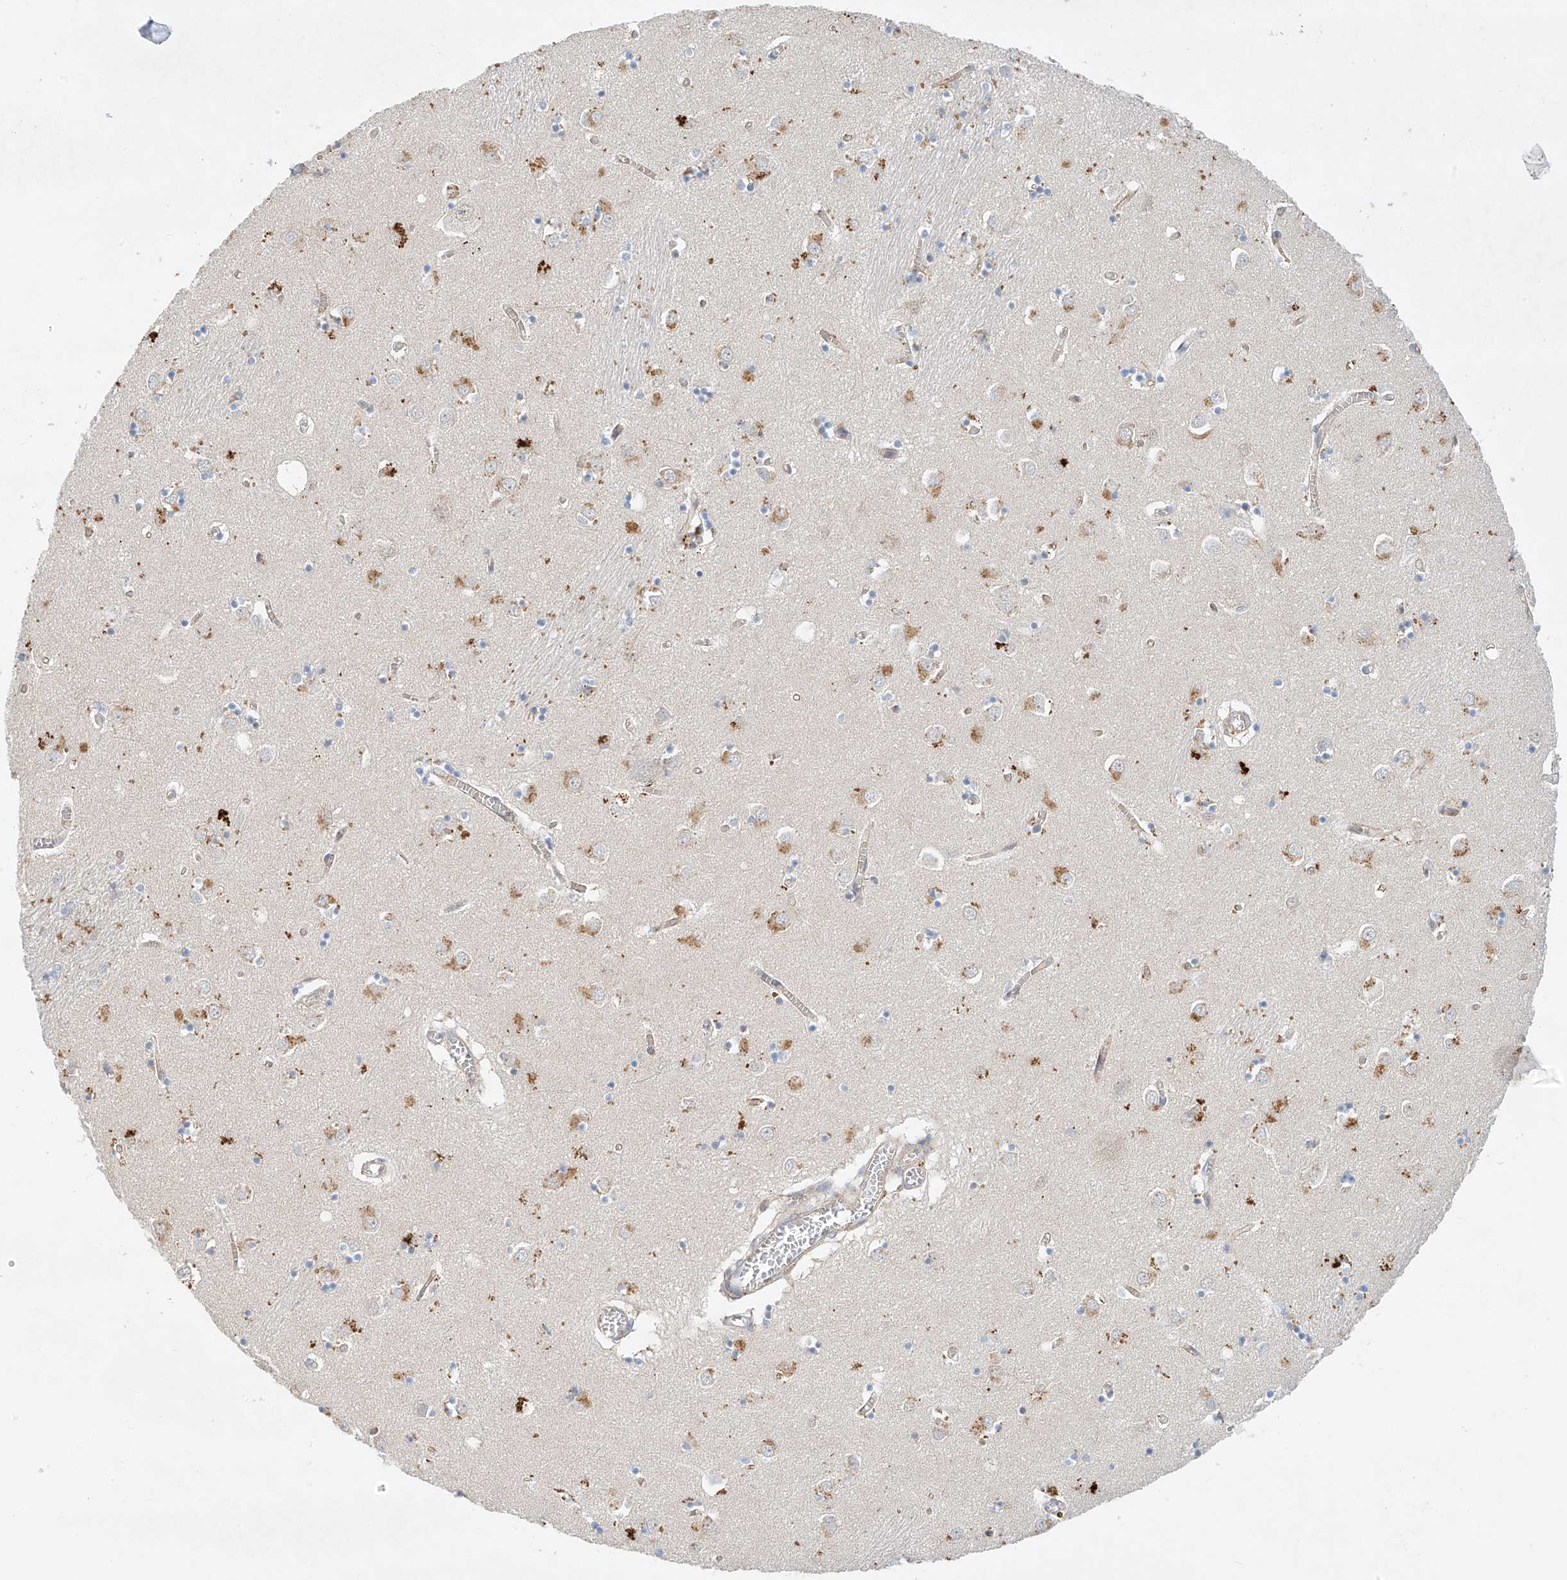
{"staining": {"intensity": "moderate", "quantity": "<25%", "location": "cytoplasmic/membranous"}, "tissue": "caudate", "cell_type": "Glial cells", "image_type": "normal", "snomed": [{"axis": "morphology", "description": "Normal tissue, NOS"}, {"axis": "topography", "description": "Lateral ventricle wall"}], "caption": "DAB immunohistochemical staining of benign human caudate demonstrates moderate cytoplasmic/membranous protein expression in approximately <25% of glial cells. Nuclei are stained in blue.", "gene": "ENSG00000266202", "patient": {"sex": "male", "age": 70}}